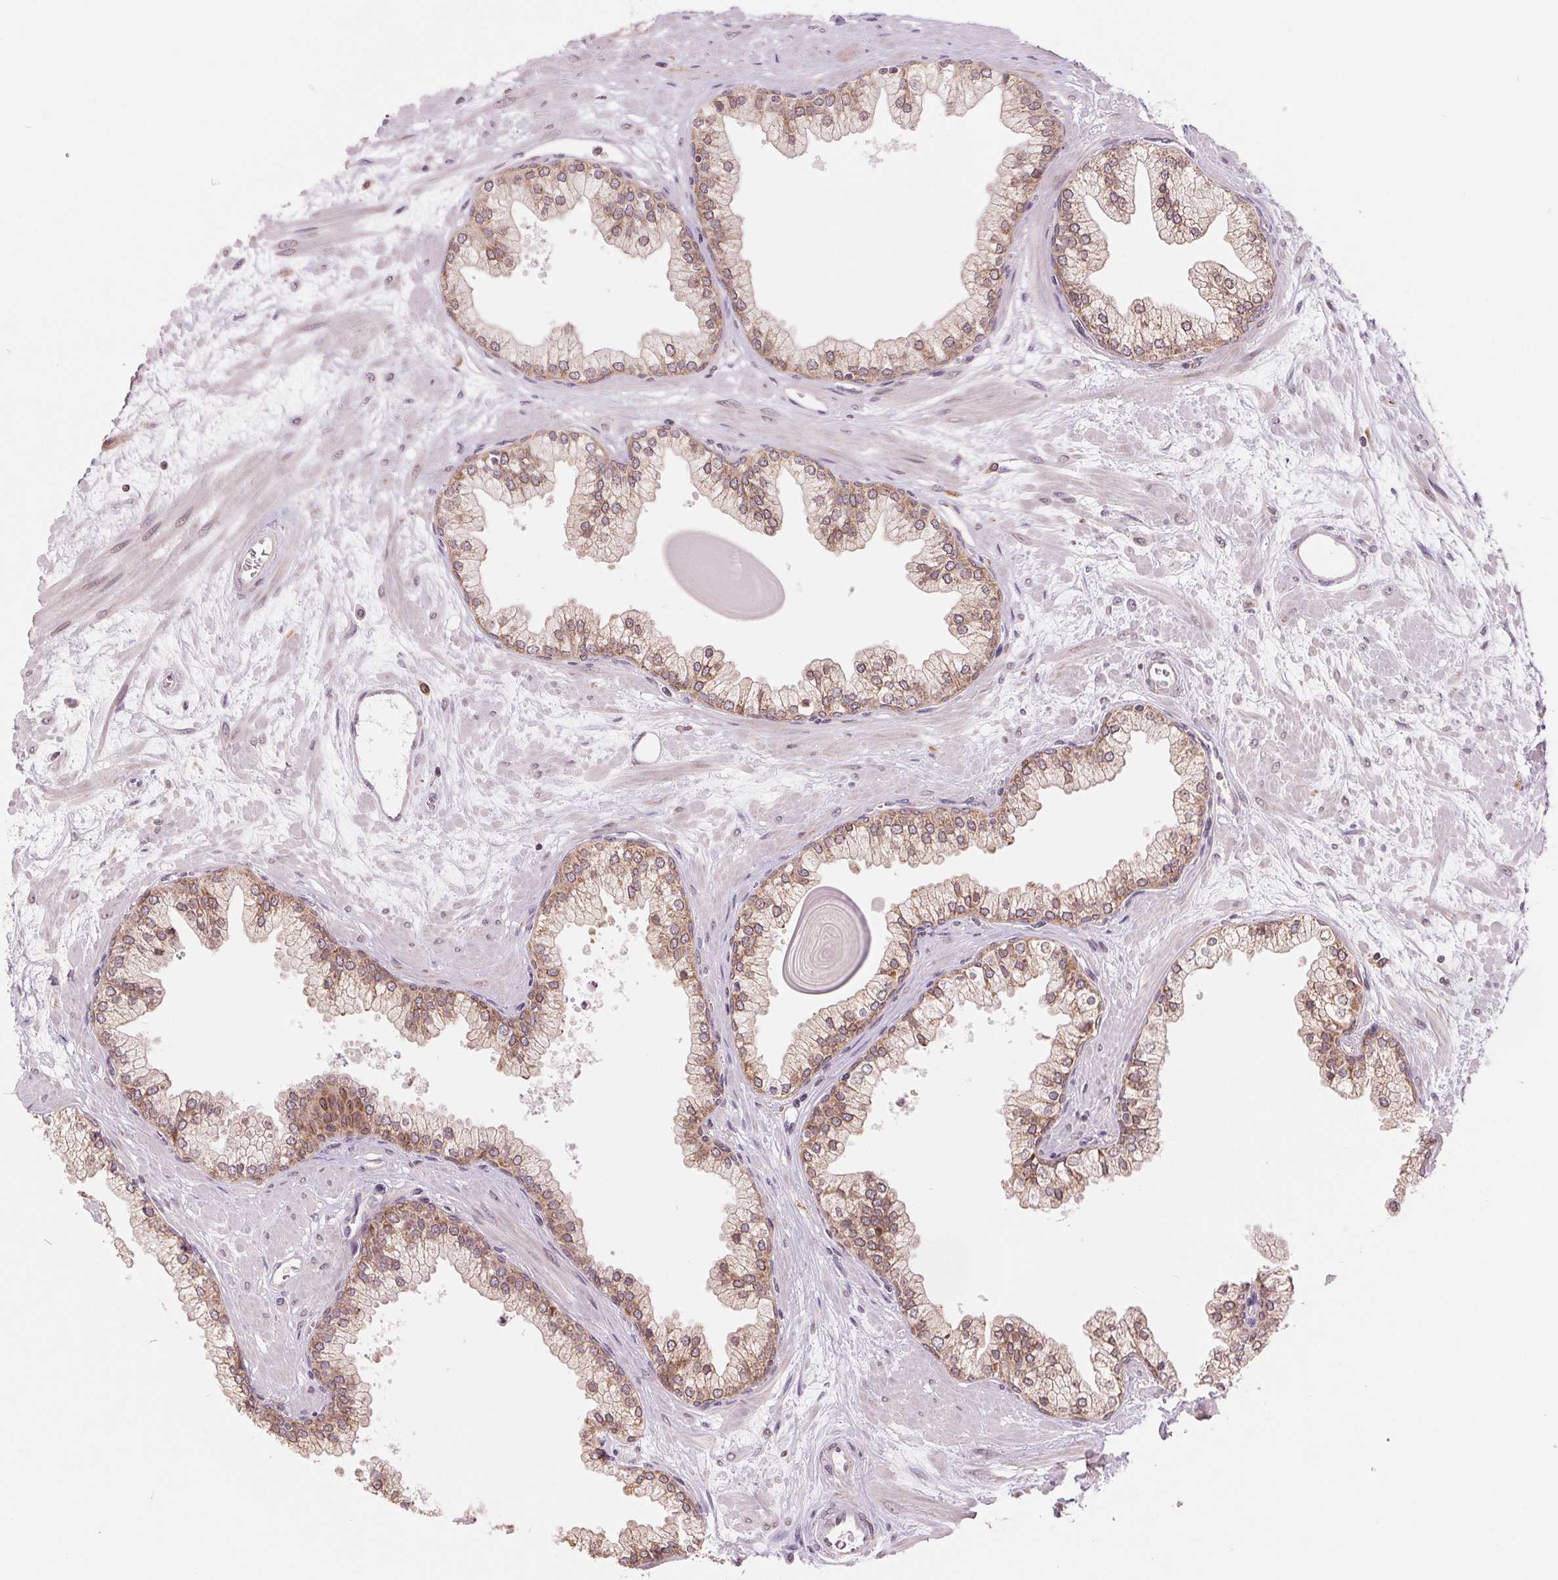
{"staining": {"intensity": "moderate", "quantity": ">75%", "location": "cytoplasmic/membranous"}, "tissue": "prostate", "cell_type": "Glandular cells", "image_type": "normal", "snomed": [{"axis": "morphology", "description": "Normal tissue, NOS"}, {"axis": "topography", "description": "Prostate"}, {"axis": "topography", "description": "Peripheral nerve tissue"}], "caption": "Immunohistochemistry image of normal prostate: human prostate stained using IHC shows medium levels of moderate protein expression localized specifically in the cytoplasmic/membranous of glandular cells, appearing as a cytoplasmic/membranous brown color.", "gene": "TECR", "patient": {"sex": "male", "age": 61}}